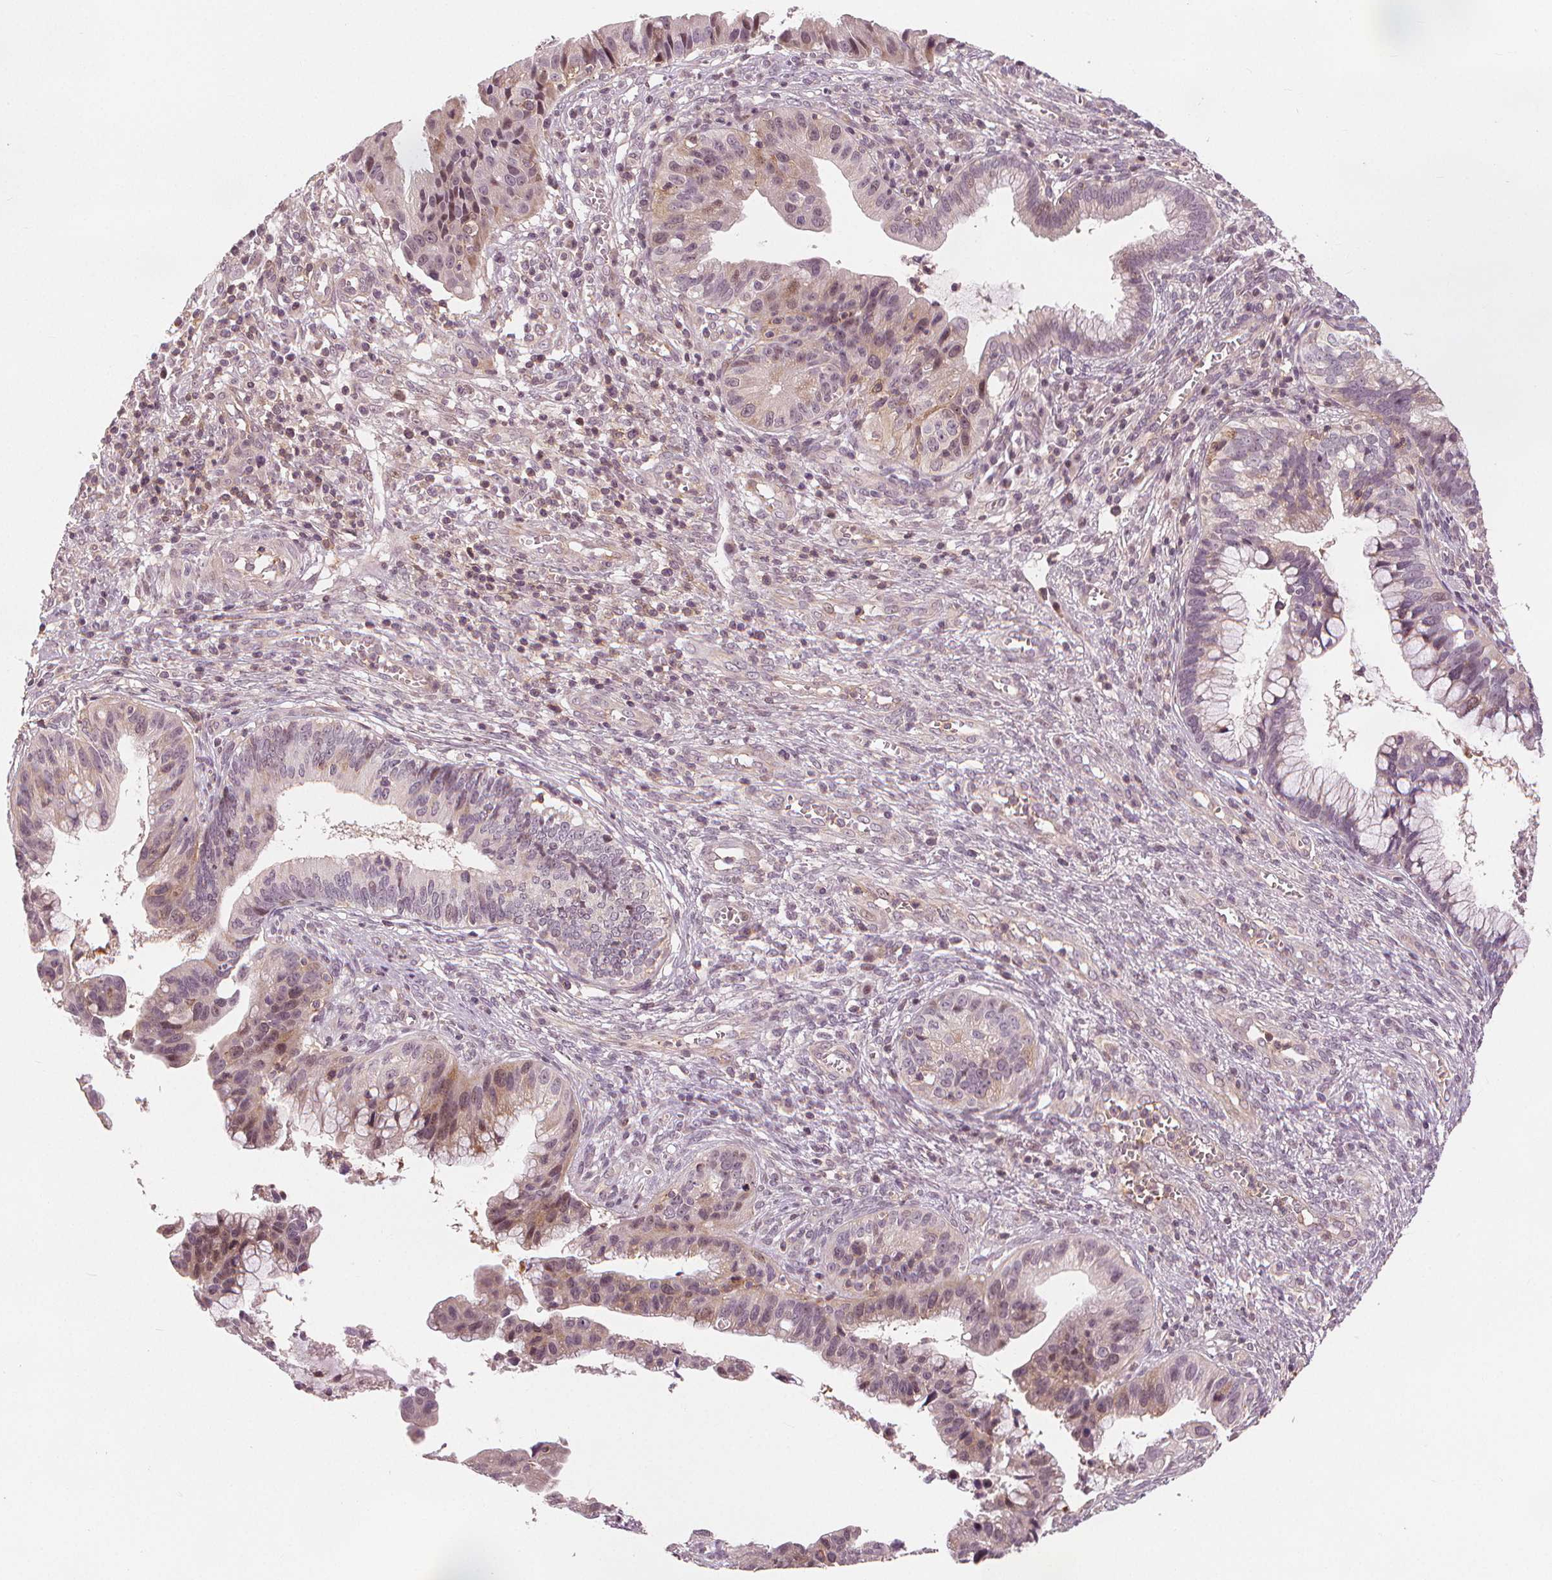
{"staining": {"intensity": "weak", "quantity": "25%-75%", "location": "nuclear"}, "tissue": "cervical cancer", "cell_type": "Tumor cells", "image_type": "cancer", "snomed": [{"axis": "morphology", "description": "Adenocarcinoma, NOS"}, {"axis": "topography", "description": "Cervix"}], "caption": "There is low levels of weak nuclear staining in tumor cells of cervical cancer, as demonstrated by immunohistochemical staining (brown color).", "gene": "SLC34A1", "patient": {"sex": "female", "age": 34}}